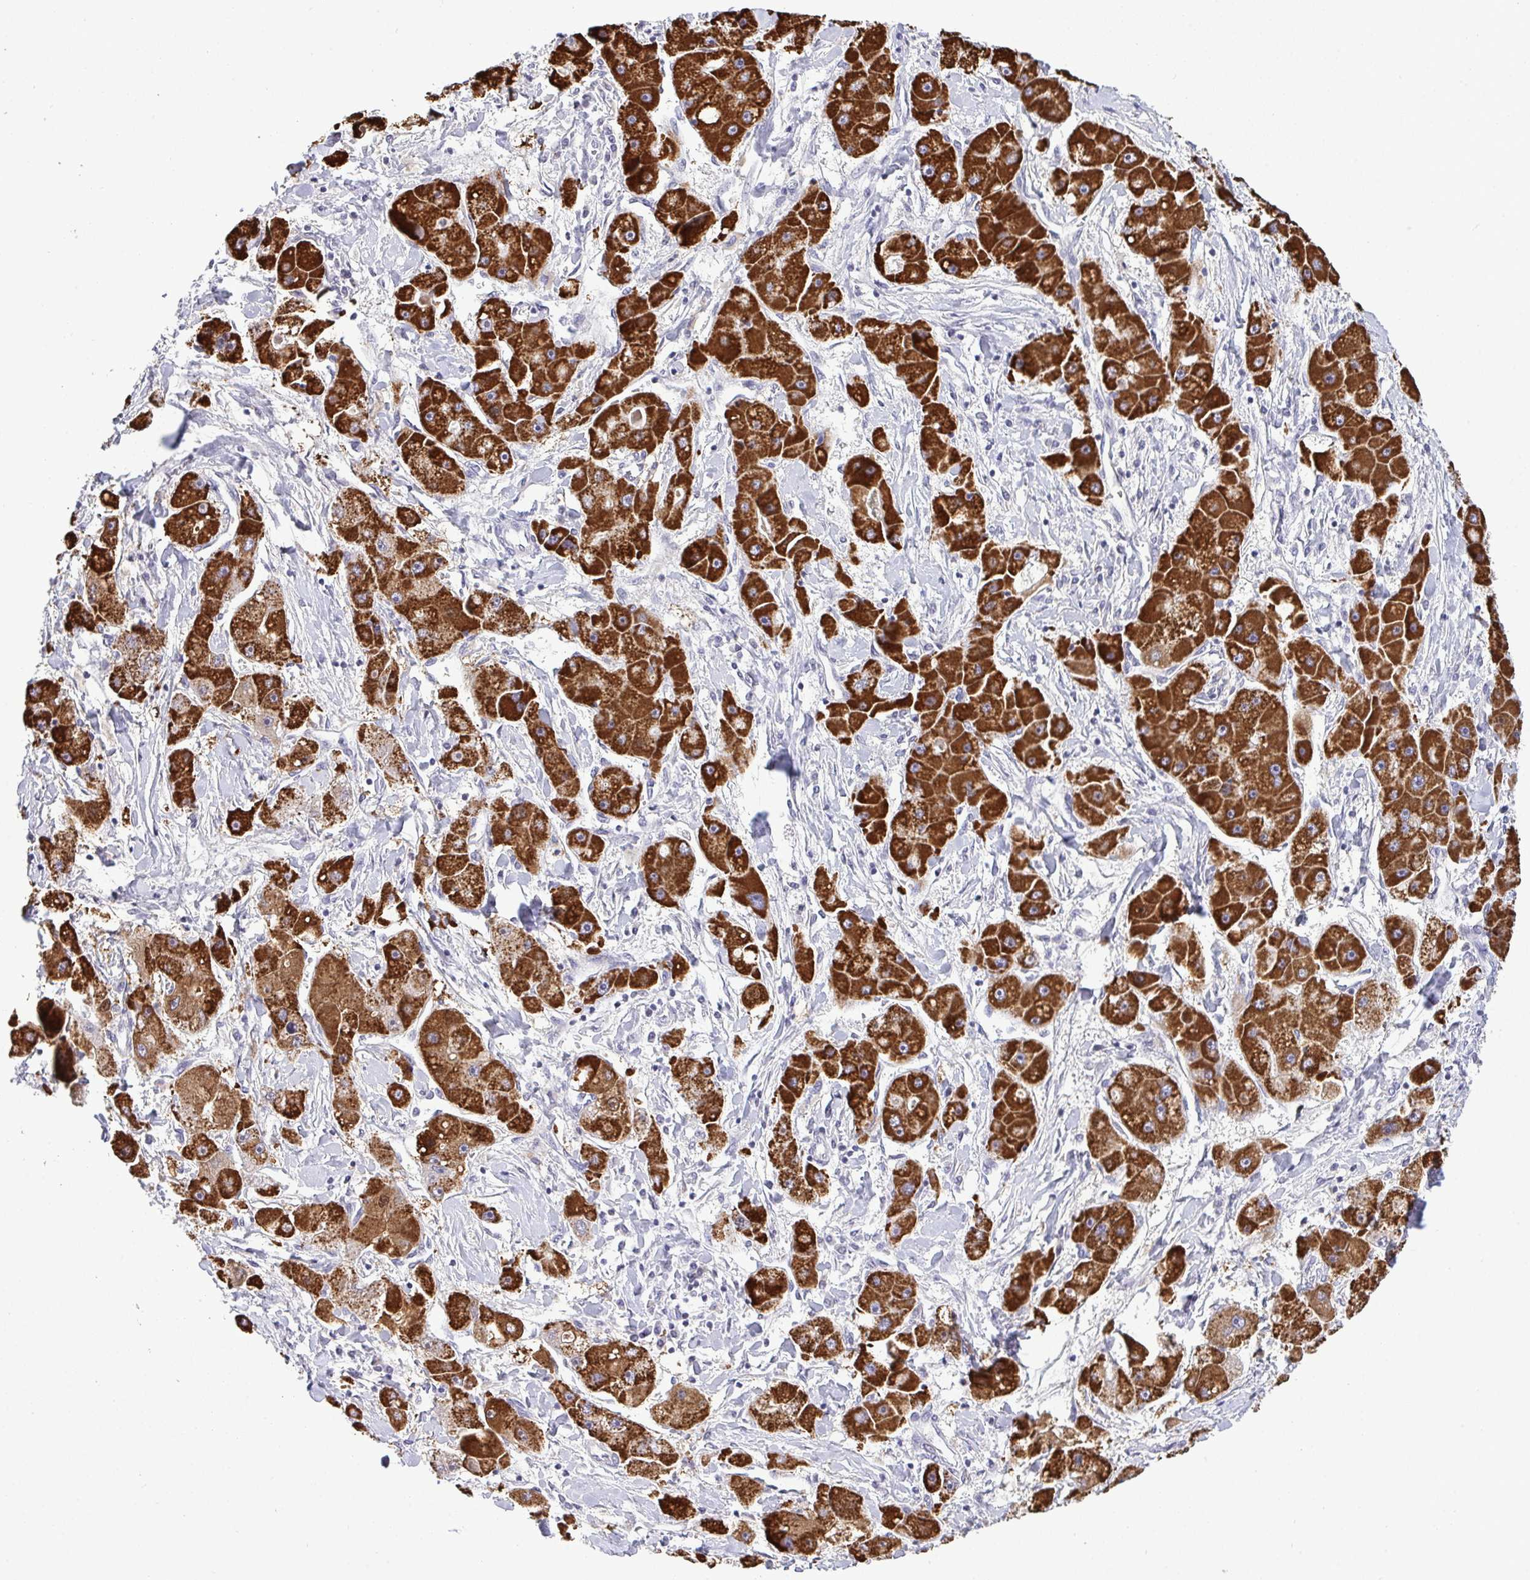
{"staining": {"intensity": "strong", "quantity": "25%-75%", "location": "cytoplasmic/membranous"}, "tissue": "liver cancer", "cell_type": "Tumor cells", "image_type": "cancer", "snomed": [{"axis": "morphology", "description": "Carcinoma, Hepatocellular, NOS"}, {"axis": "topography", "description": "Liver"}], "caption": "This photomicrograph demonstrates IHC staining of liver cancer, with high strong cytoplasmic/membranous expression in about 25%-75% of tumor cells.", "gene": "RFC4", "patient": {"sex": "male", "age": 24}}